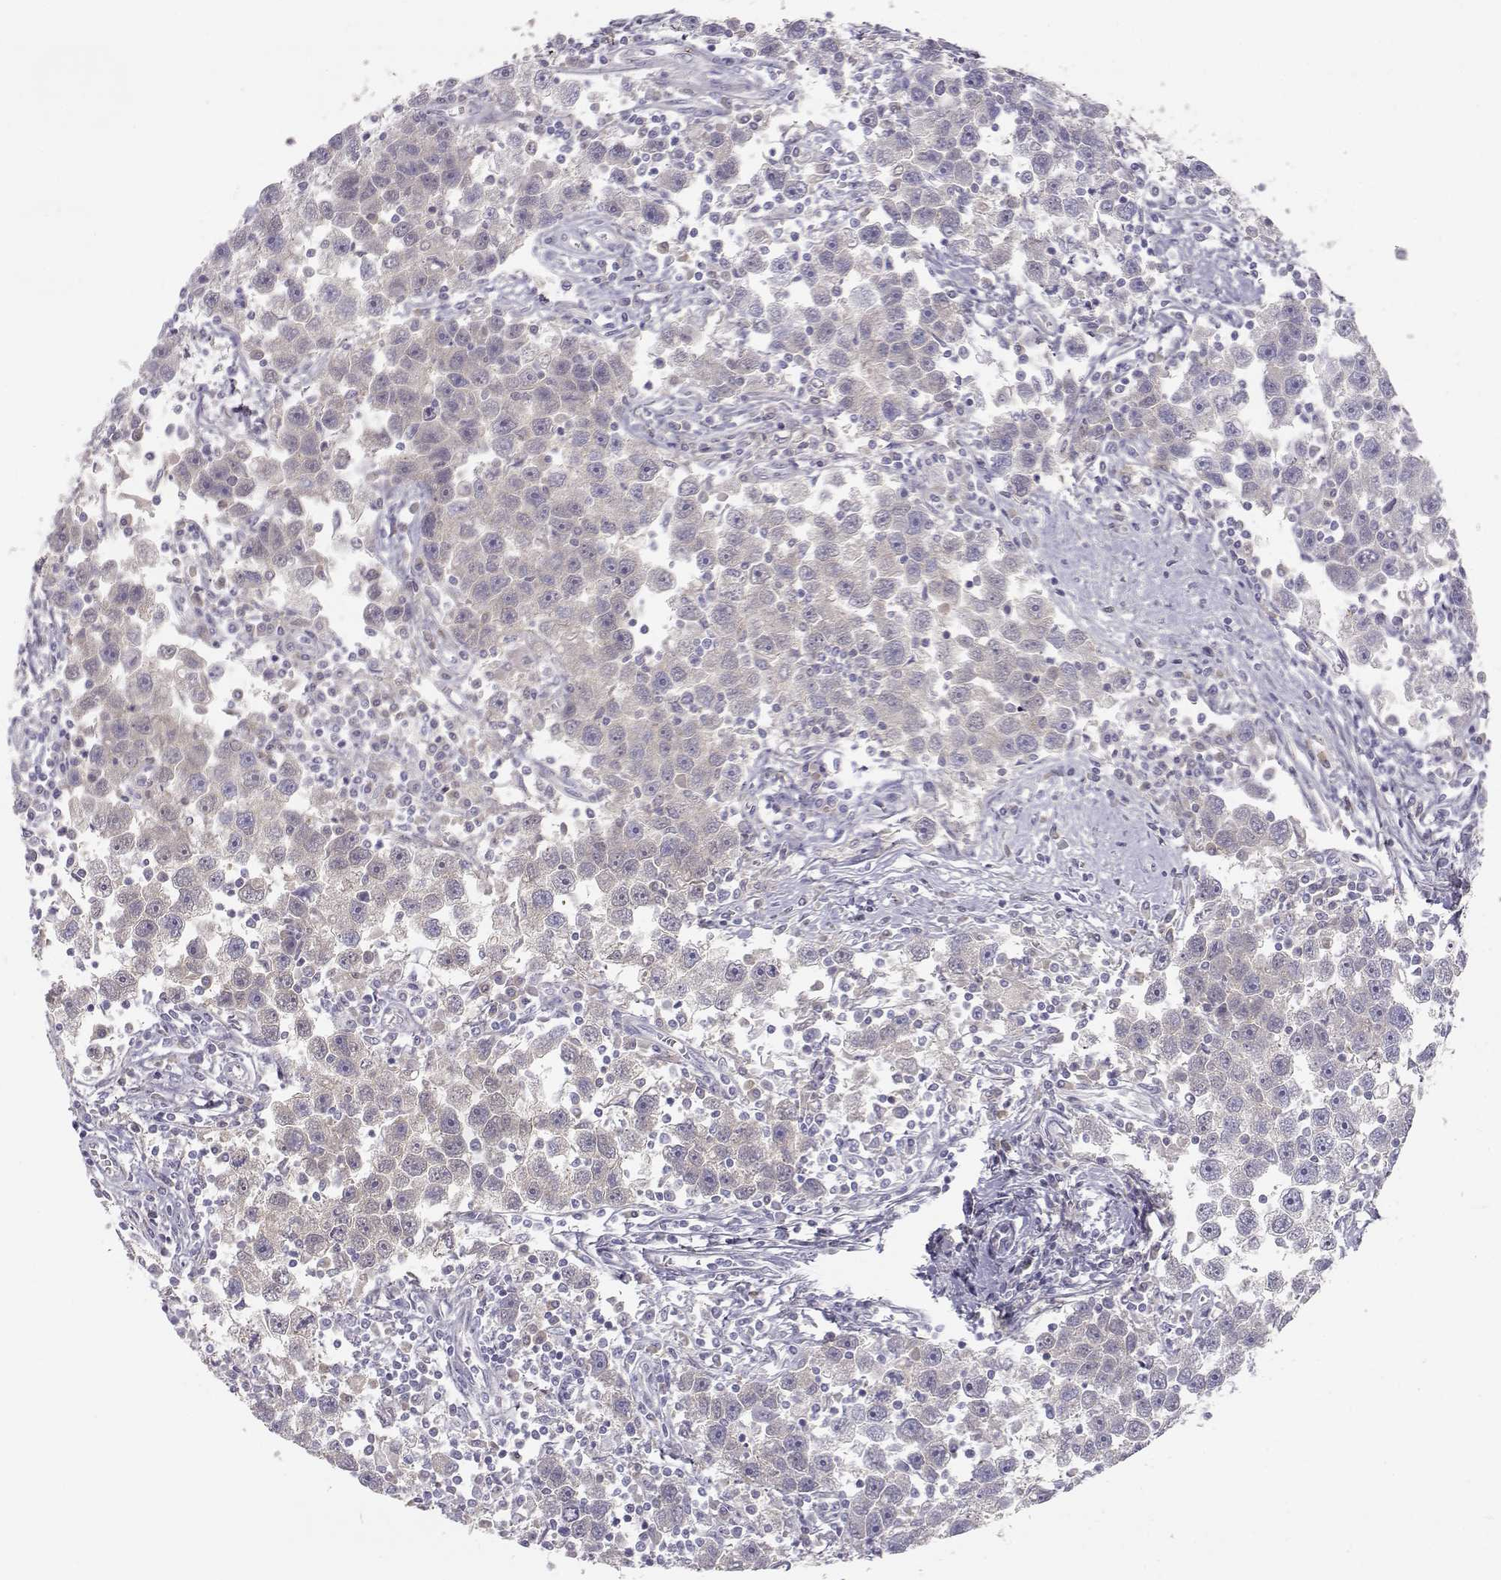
{"staining": {"intensity": "negative", "quantity": "none", "location": "none"}, "tissue": "testis cancer", "cell_type": "Tumor cells", "image_type": "cancer", "snomed": [{"axis": "morphology", "description": "Seminoma, NOS"}, {"axis": "topography", "description": "Testis"}], "caption": "Tumor cells are negative for brown protein staining in testis seminoma. The staining was performed using DAB to visualize the protein expression in brown, while the nuclei were stained in blue with hematoxylin (Magnification: 20x).", "gene": "SLCO6A1", "patient": {"sex": "male", "age": 30}}